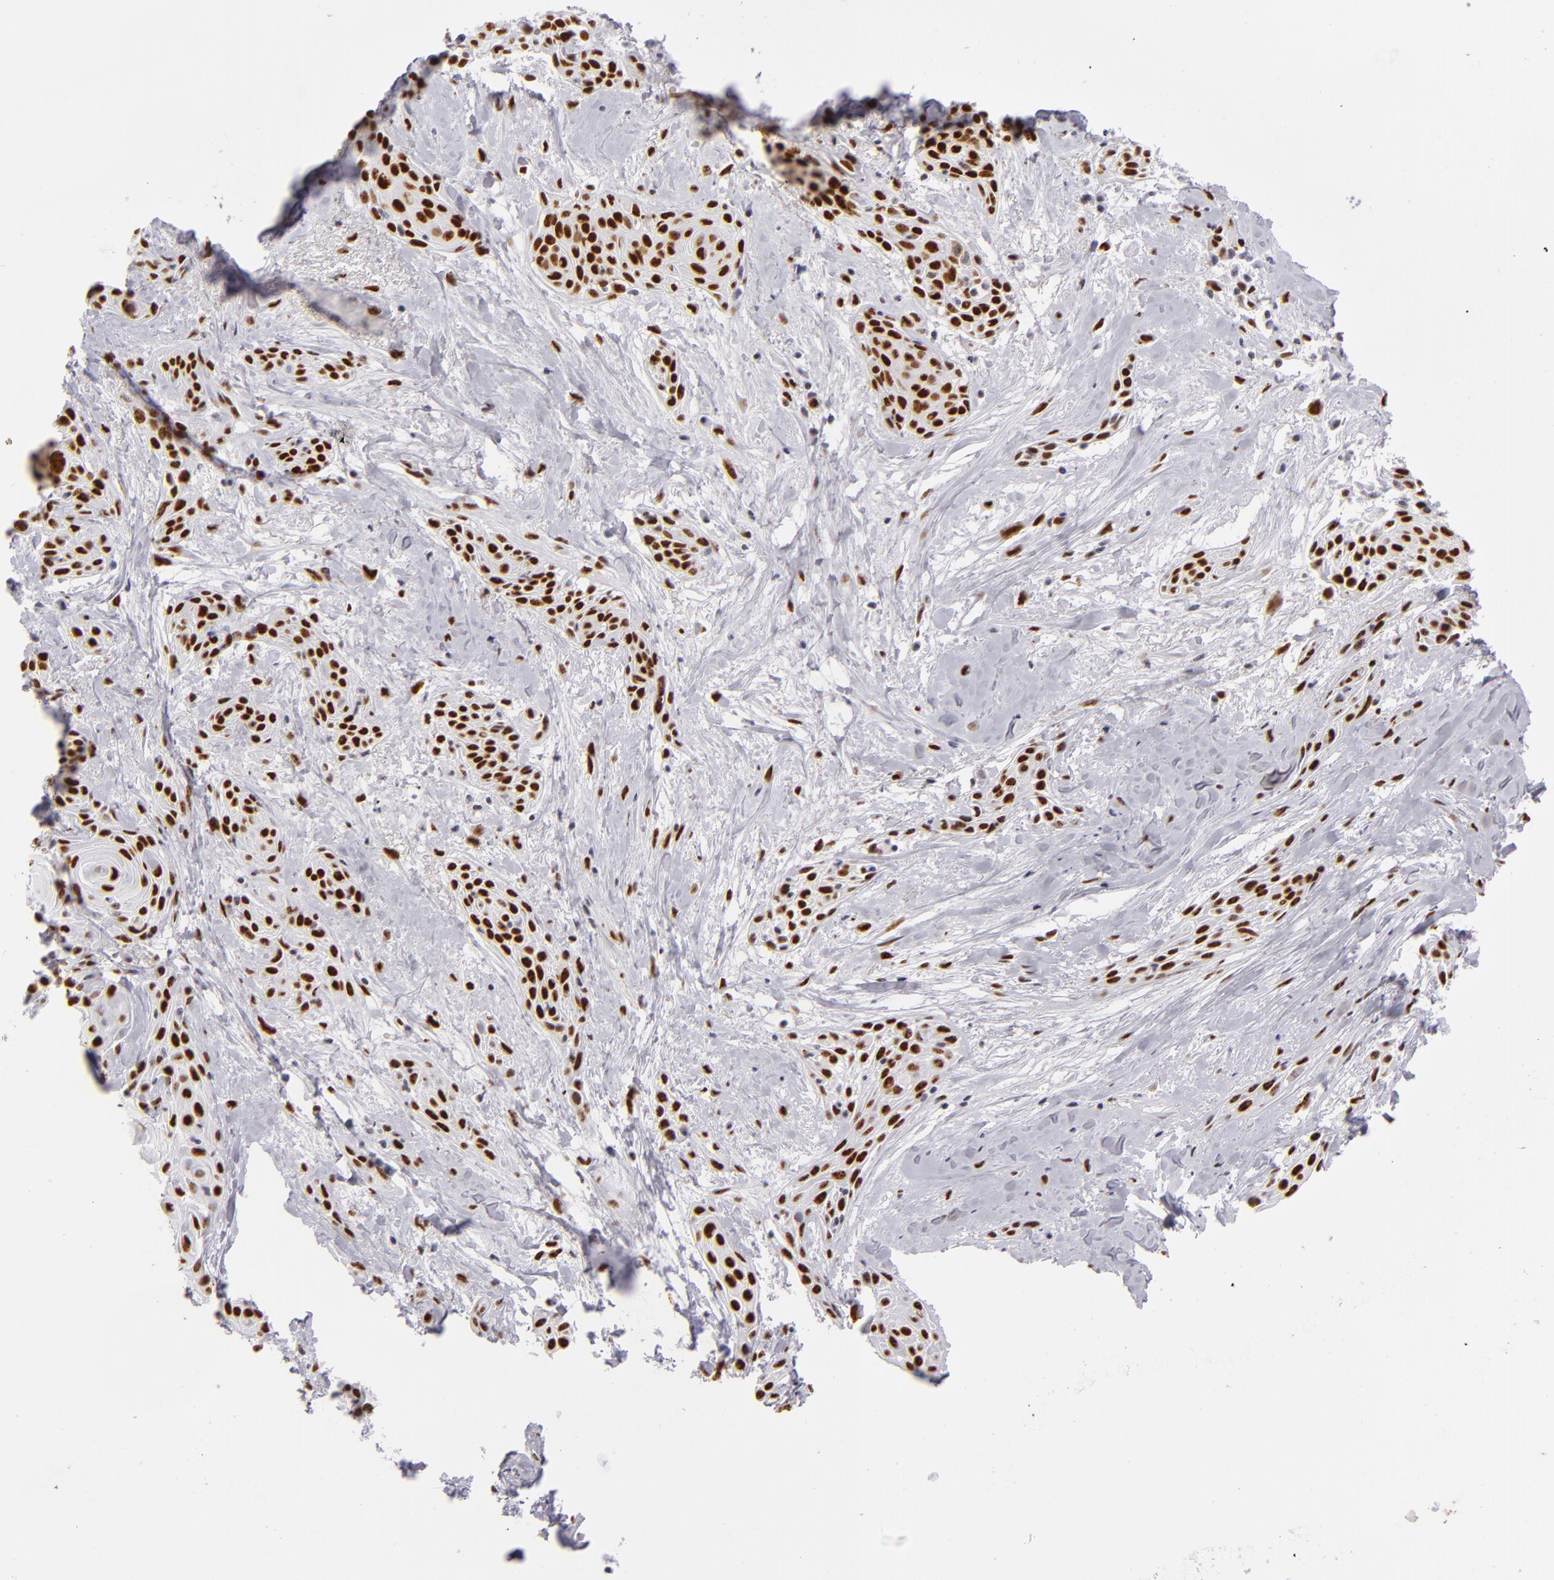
{"staining": {"intensity": "strong", "quantity": ">75%", "location": "nuclear"}, "tissue": "skin cancer", "cell_type": "Tumor cells", "image_type": "cancer", "snomed": [{"axis": "morphology", "description": "Squamous cell carcinoma, NOS"}, {"axis": "topography", "description": "Skin"}, {"axis": "topography", "description": "Anal"}], "caption": "There is high levels of strong nuclear expression in tumor cells of squamous cell carcinoma (skin), as demonstrated by immunohistochemical staining (brown color).", "gene": "TOP3A", "patient": {"sex": "male", "age": 64}}